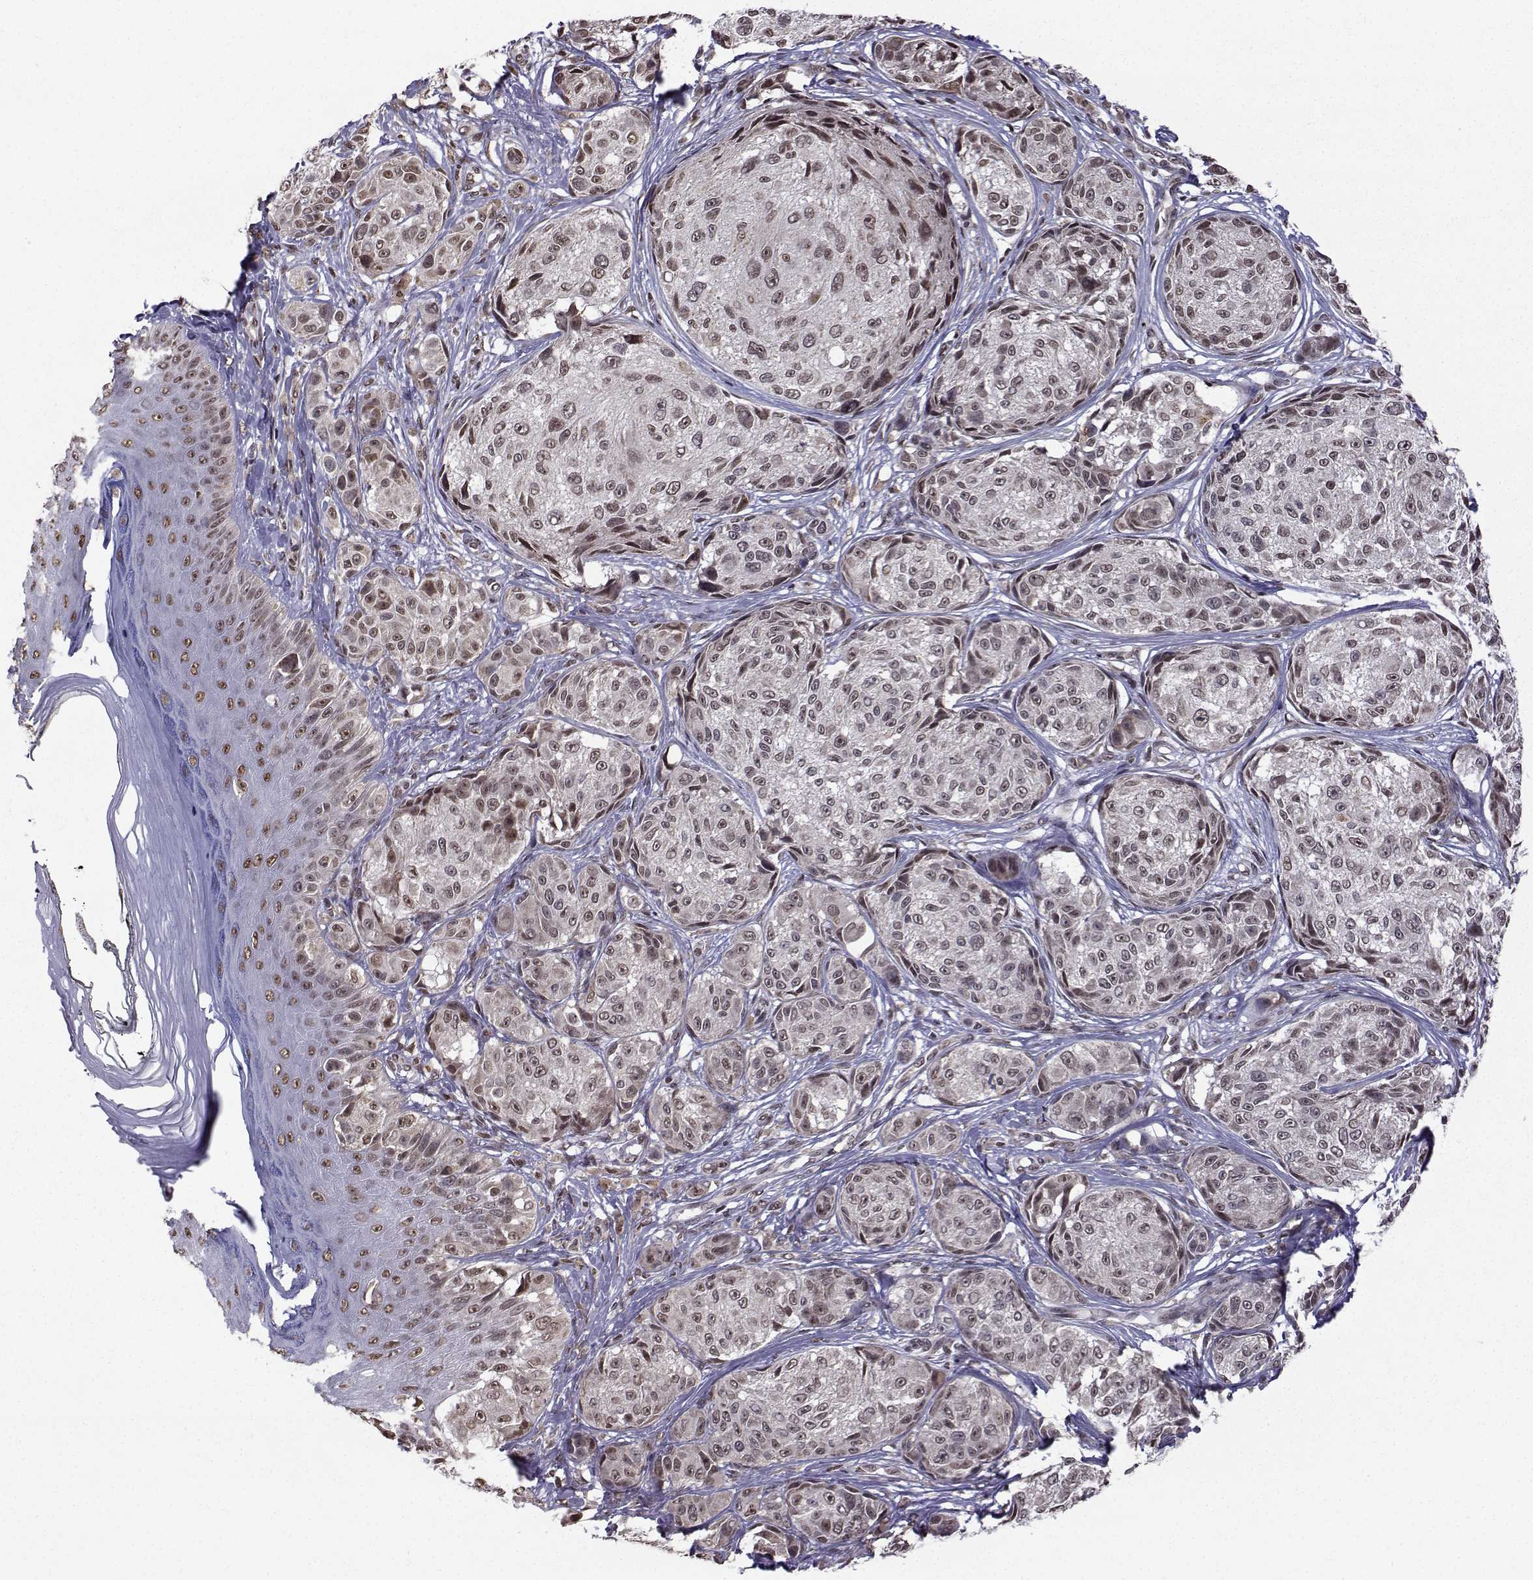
{"staining": {"intensity": "negative", "quantity": "none", "location": "none"}, "tissue": "melanoma", "cell_type": "Tumor cells", "image_type": "cancer", "snomed": [{"axis": "morphology", "description": "Malignant melanoma, NOS"}, {"axis": "topography", "description": "Skin"}], "caption": "Immunohistochemistry (IHC) histopathology image of neoplastic tissue: malignant melanoma stained with DAB (3,3'-diaminobenzidine) shows no significant protein expression in tumor cells. (DAB IHC visualized using brightfield microscopy, high magnification).", "gene": "EZH1", "patient": {"sex": "male", "age": 61}}